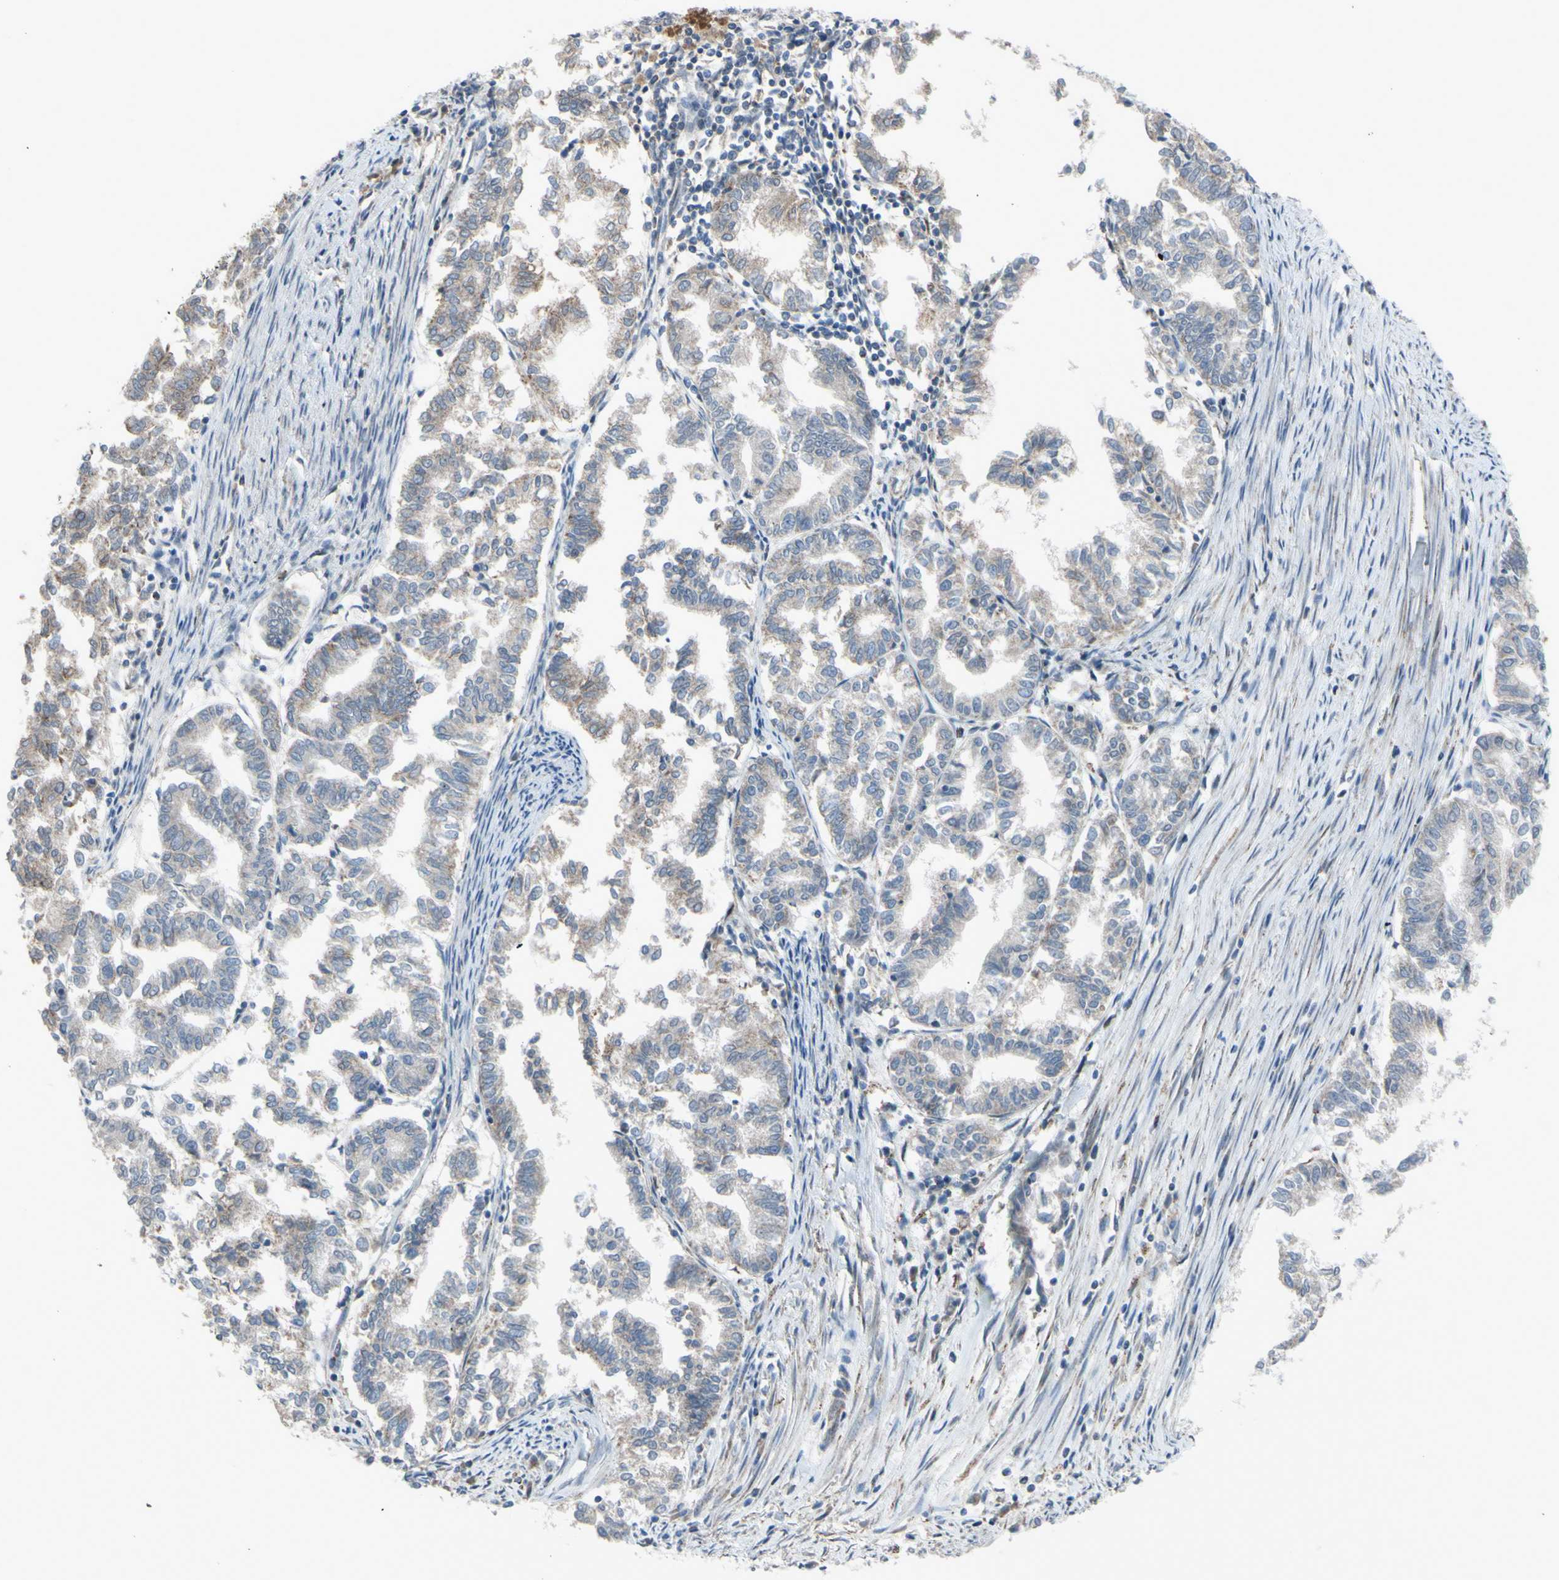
{"staining": {"intensity": "weak", "quantity": "25%-75%", "location": "cytoplasmic/membranous"}, "tissue": "endometrial cancer", "cell_type": "Tumor cells", "image_type": "cancer", "snomed": [{"axis": "morphology", "description": "Necrosis, NOS"}, {"axis": "morphology", "description": "Adenocarcinoma, NOS"}, {"axis": "topography", "description": "Endometrium"}], "caption": "This histopathology image reveals immunohistochemistry staining of endometrial cancer (adenocarcinoma), with low weak cytoplasmic/membranous staining in about 25%-75% of tumor cells.", "gene": "GLT8D1", "patient": {"sex": "female", "age": 79}}